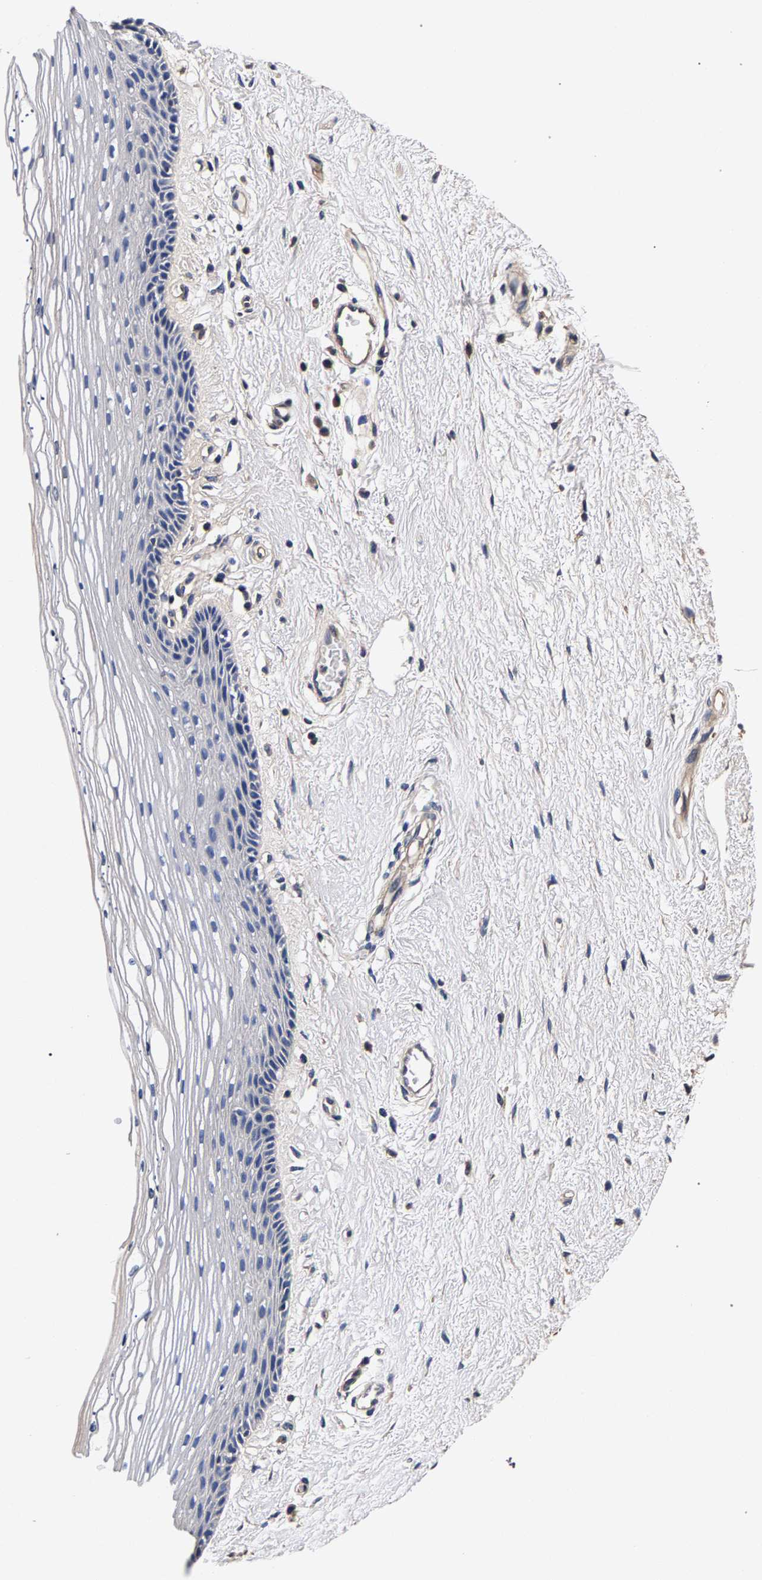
{"staining": {"intensity": "negative", "quantity": "none", "location": "none"}, "tissue": "vagina", "cell_type": "Squamous epithelial cells", "image_type": "normal", "snomed": [{"axis": "morphology", "description": "Normal tissue, NOS"}, {"axis": "topography", "description": "Vagina"}], "caption": "Vagina stained for a protein using immunohistochemistry (IHC) exhibits no positivity squamous epithelial cells.", "gene": "MARCHF7", "patient": {"sex": "female", "age": 46}}